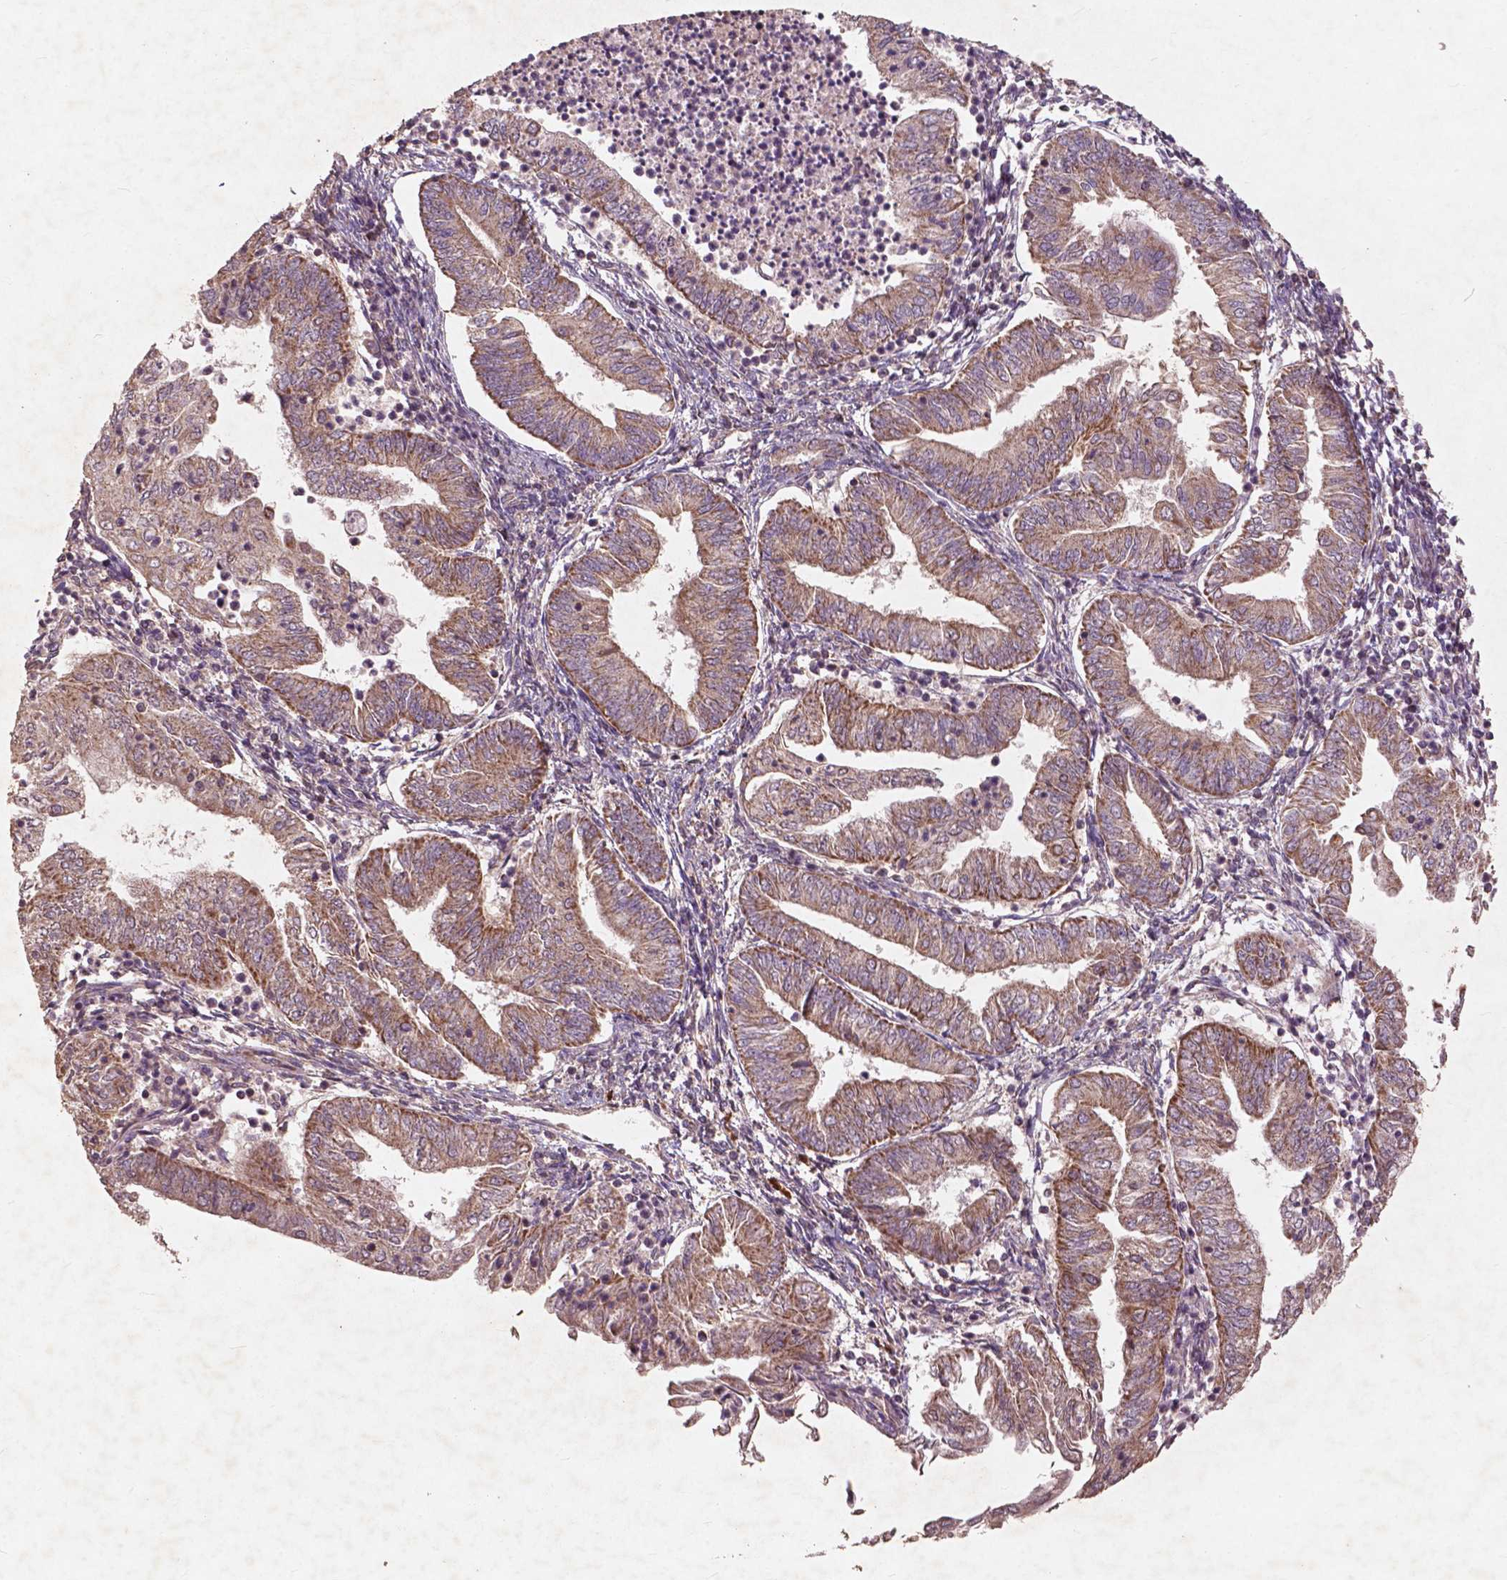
{"staining": {"intensity": "moderate", "quantity": "25%-75%", "location": "cytoplasmic/membranous"}, "tissue": "endometrial cancer", "cell_type": "Tumor cells", "image_type": "cancer", "snomed": [{"axis": "morphology", "description": "Adenocarcinoma, NOS"}, {"axis": "topography", "description": "Endometrium"}], "caption": "Endometrial cancer was stained to show a protein in brown. There is medium levels of moderate cytoplasmic/membranous positivity in approximately 25%-75% of tumor cells. (brown staining indicates protein expression, while blue staining denotes nuclei).", "gene": "ST6GALNAC5", "patient": {"sex": "female", "age": 55}}